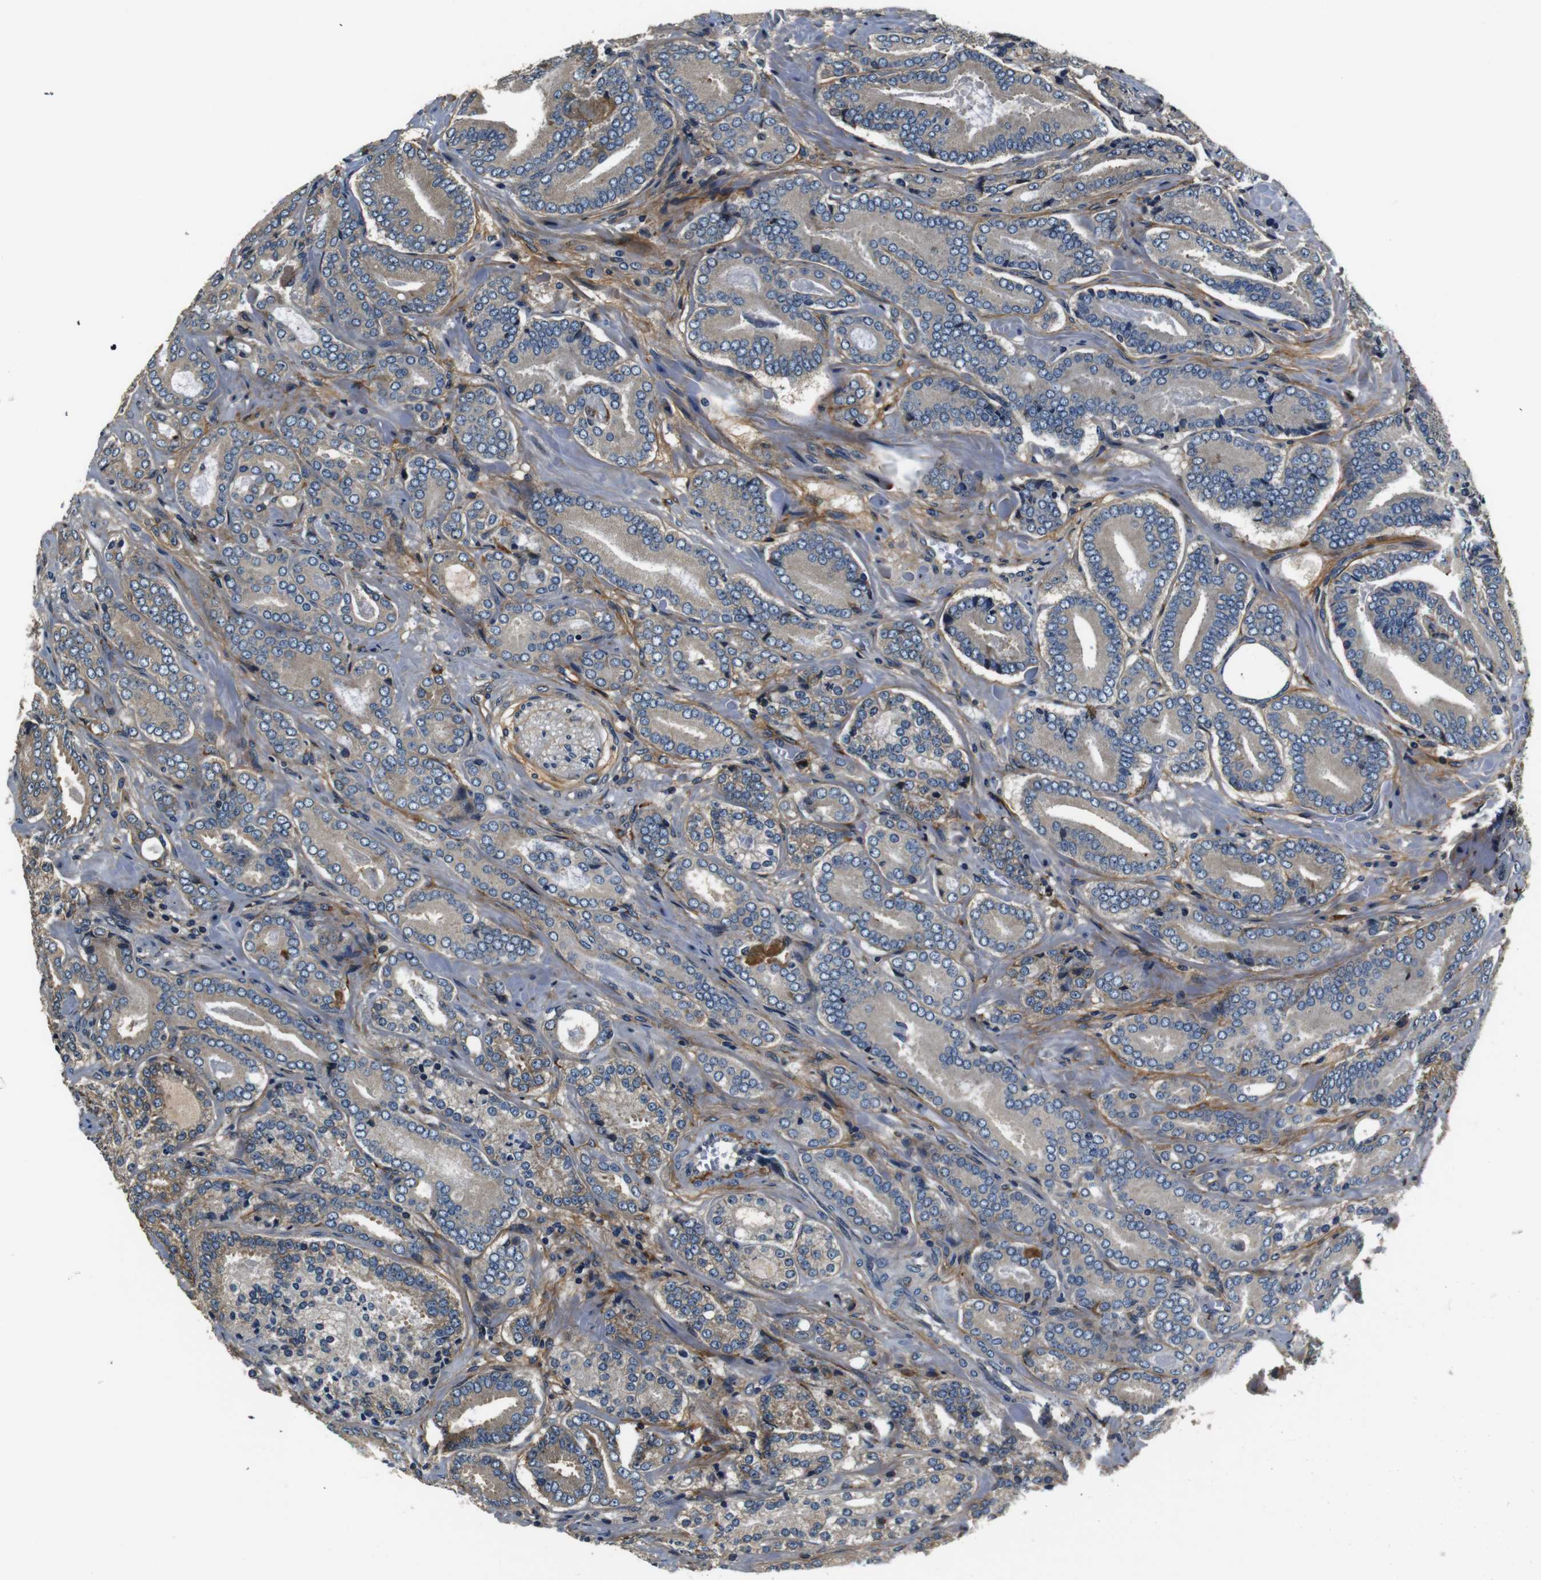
{"staining": {"intensity": "moderate", "quantity": "25%-75%", "location": "cytoplasmic/membranous"}, "tissue": "prostate cancer", "cell_type": "Tumor cells", "image_type": "cancer", "snomed": [{"axis": "morphology", "description": "Adenocarcinoma, High grade"}, {"axis": "topography", "description": "Prostate"}], "caption": "DAB immunohistochemical staining of prostate cancer (high-grade adenocarcinoma) exhibits moderate cytoplasmic/membranous protein positivity in about 25%-75% of tumor cells.", "gene": "COL1A1", "patient": {"sex": "male", "age": 61}}